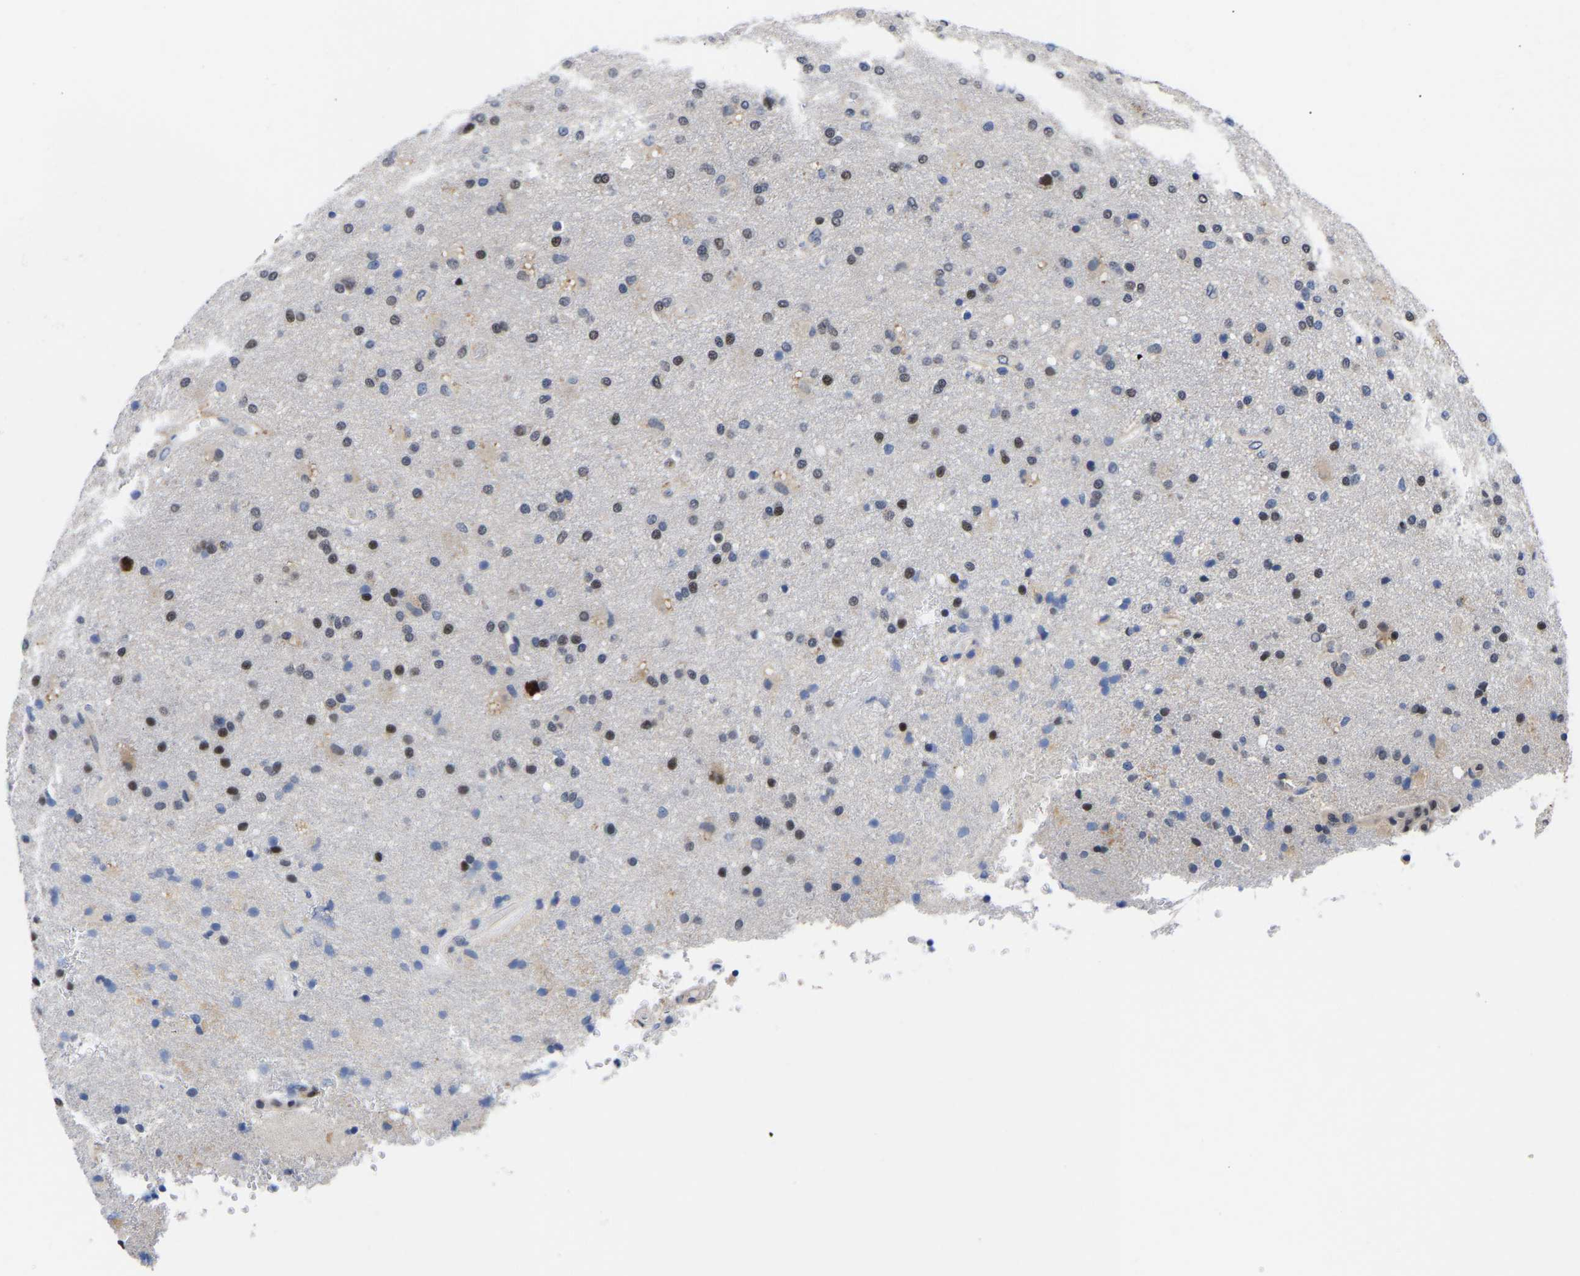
{"staining": {"intensity": "strong", "quantity": "25%-75%", "location": "nuclear"}, "tissue": "glioma", "cell_type": "Tumor cells", "image_type": "cancer", "snomed": [{"axis": "morphology", "description": "Glioma, malignant, High grade"}, {"axis": "topography", "description": "Brain"}], "caption": "The photomicrograph shows a brown stain indicating the presence of a protein in the nuclear of tumor cells in glioma.", "gene": "PTRHD1", "patient": {"sex": "male", "age": 72}}